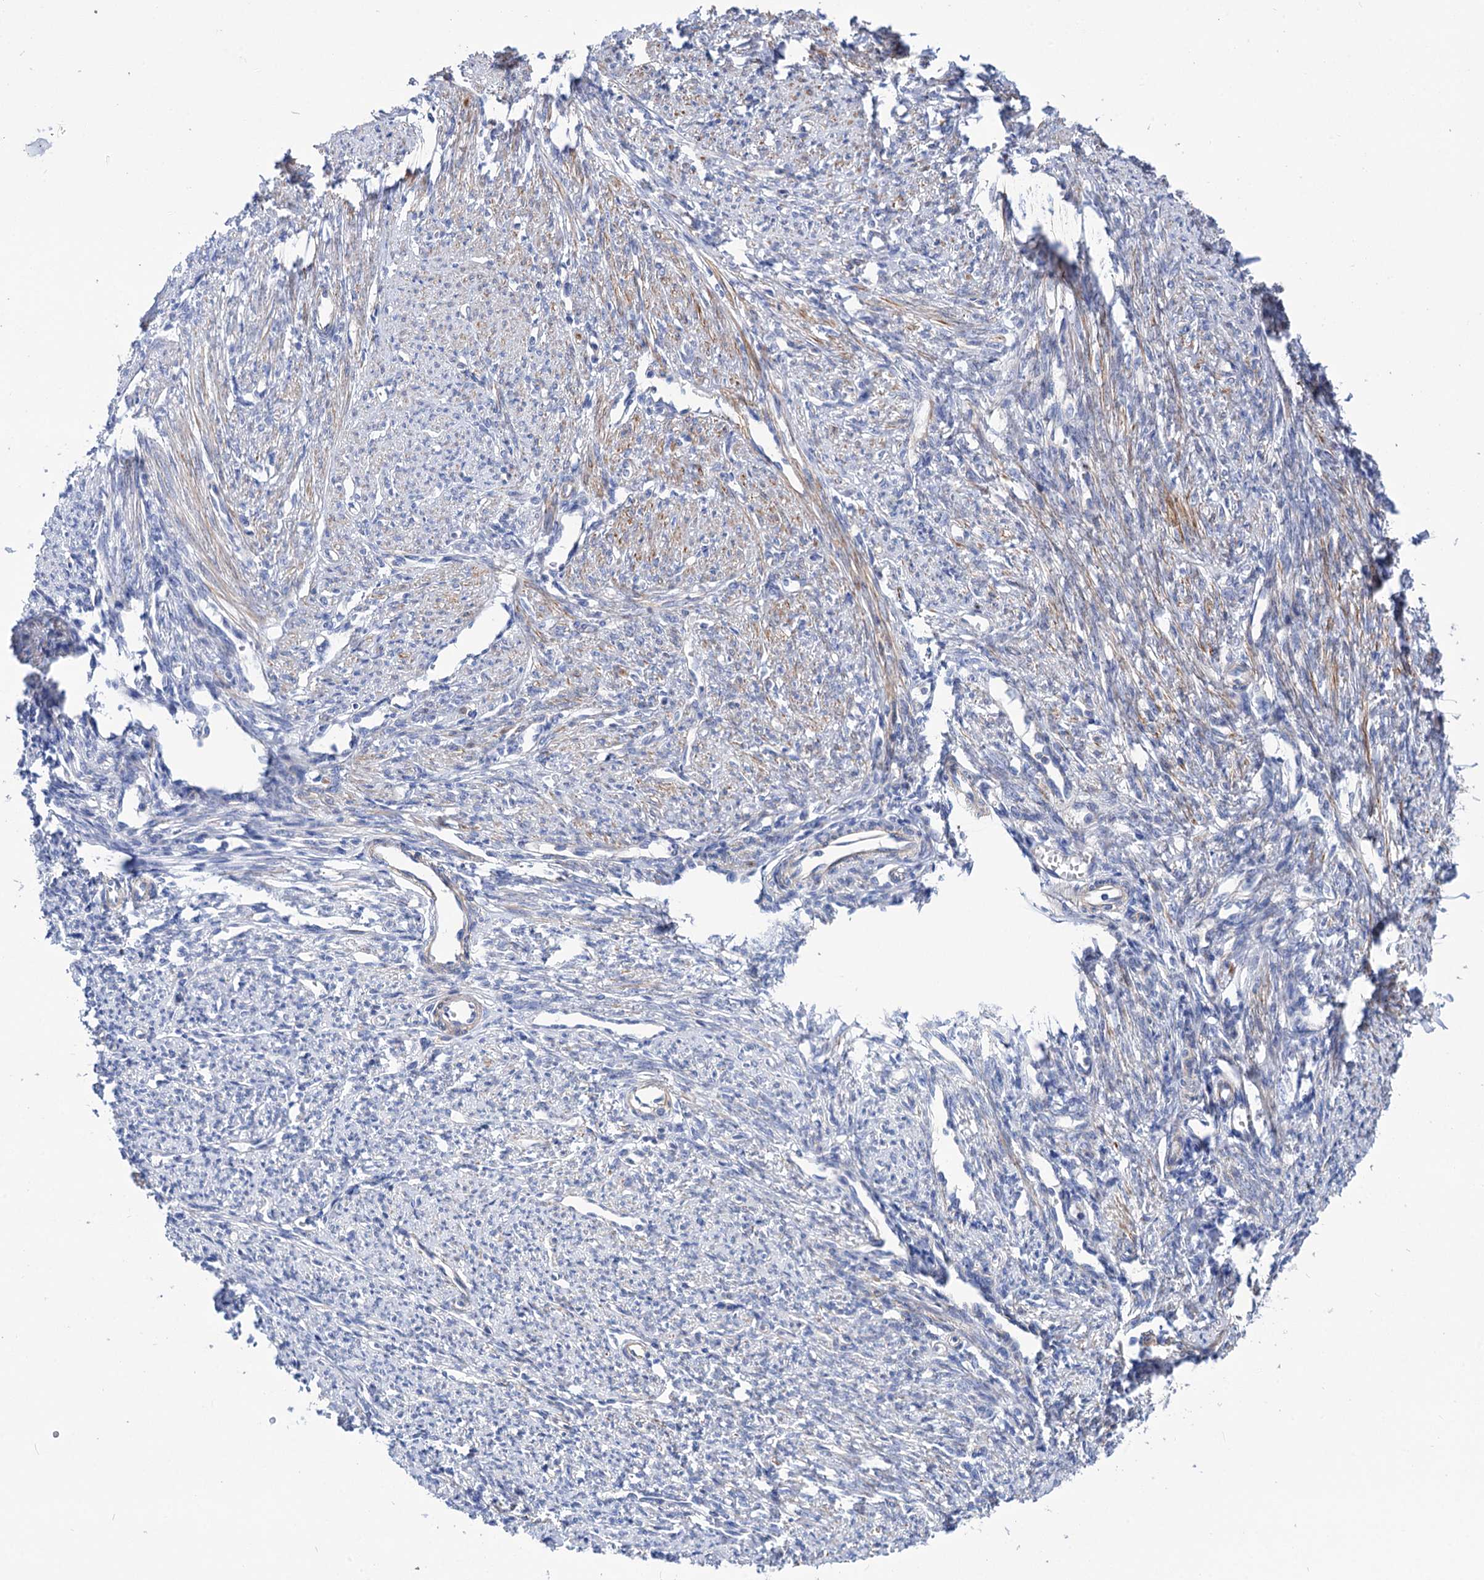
{"staining": {"intensity": "strong", "quantity": "25%-75%", "location": "cytoplasmic/membranous"}, "tissue": "smooth muscle", "cell_type": "Smooth muscle cells", "image_type": "normal", "snomed": [{"axis": "morphology", "description": "Normal tissue, NOS"}, {"axis": "topography", "description": "Smooth muscle"}, {"axis": "topography", "description": "Uterus"}], "caption": "Strong cytoplasmic/membranous staining for a protein is appreciated in approximately 25%-75% of smooth muscle cells of normal smooth muscle using immunohistochemistry (IHC).", "gene": "NUDCD2", "patient": {"sex": "female", "age": 59}}